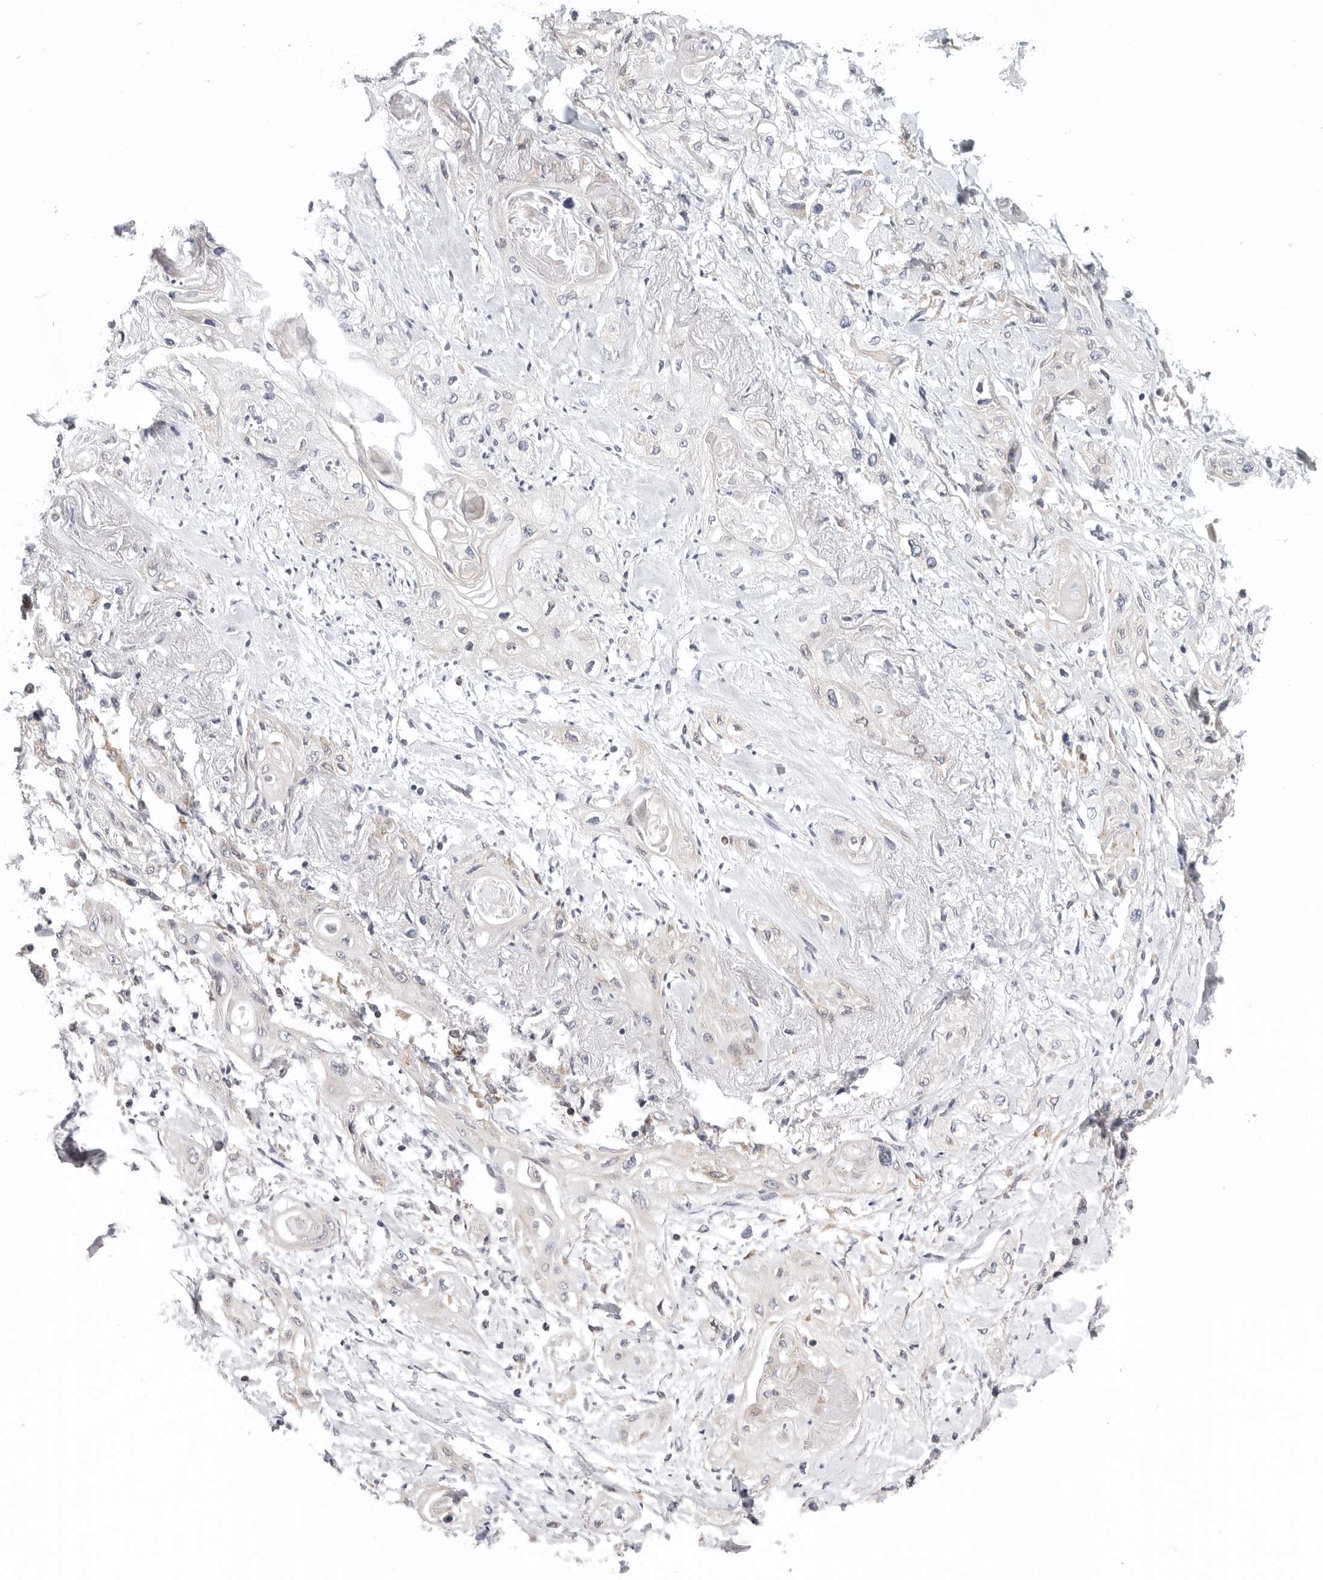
{"staining": {"intensity": "negative", "quantity": "none", "location": "none"}, "tissue": "lung cancer", "cell_type": "Tumor cells", "image_type": "cancer", "snomed": [{"axis": "morphology", "description": "Squamous cell carcinoma, NOS"}, {"axis": "topography", "description": "Lung"}], "caption": "A histopathology image of lung cancer (squamous cell carcinoma) stained for a protein shows no brown staining in tumor cells.", "gene": "FKBP8", "patient": {"sex": "female", "age": 47}}